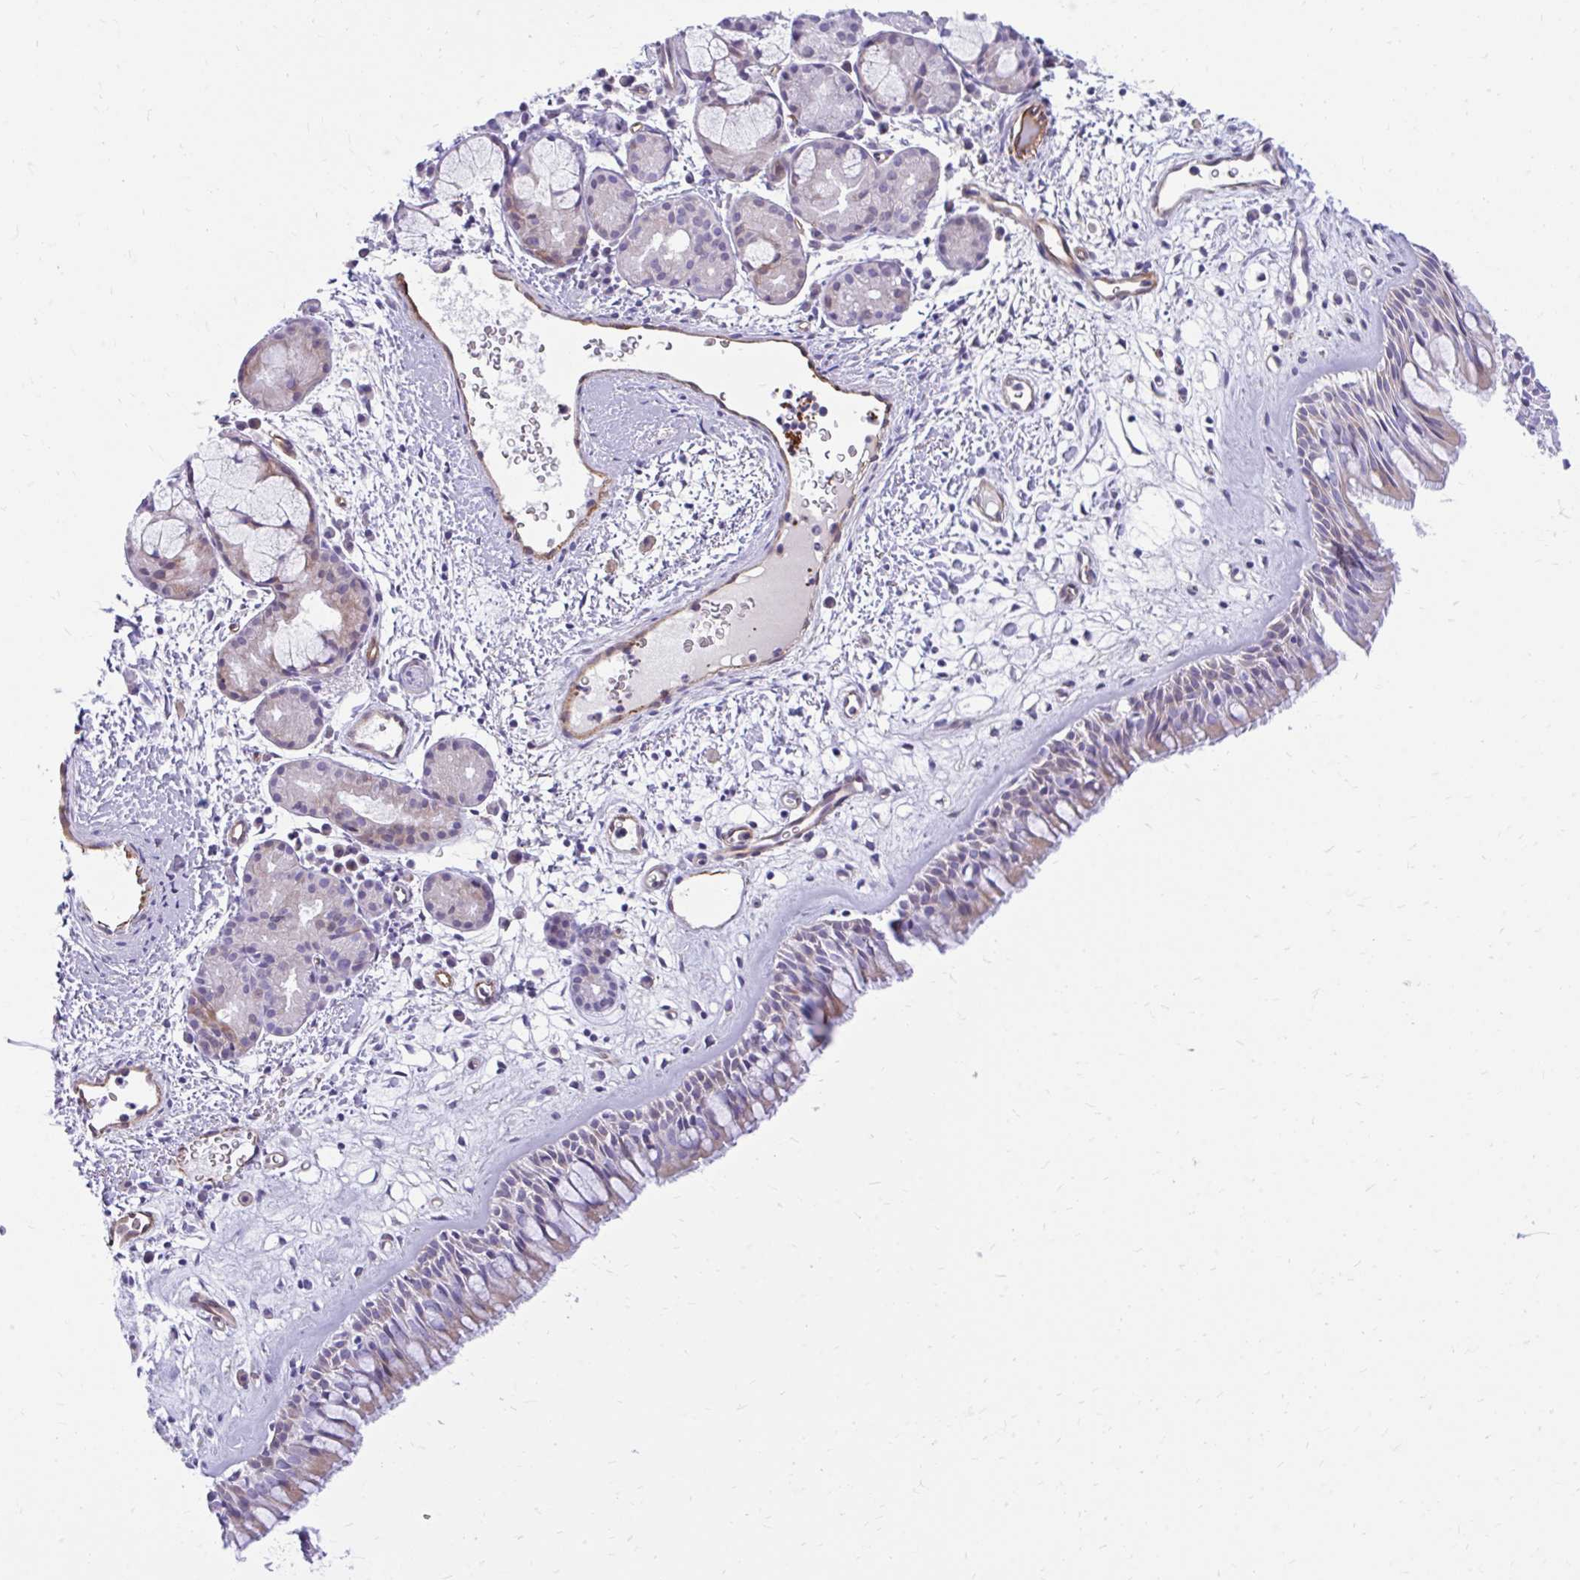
{"staining": {"intensity": "moderate", "quantity": "<25%", "location": "cytoplasmic/membranous"}, "tissue": "nasopharynx", "cell_type": "Respiratory epithelial cells", "image_type": "normal", "snomed": [{"axis": "morphology", "description": "Normal tissue, NOS"}, {"axis": "topography", "description": "Nasopharynx"}], "caption": "A histopathology image showing moderate cytoplasmic/membranous positivity in about <25% of respiratory epithelial cells in benign nasopharynx, as visualized by brown immunohistochemical staining.", "gene": "ESPNL", "patient": {"sex": "male", "age": 65}}